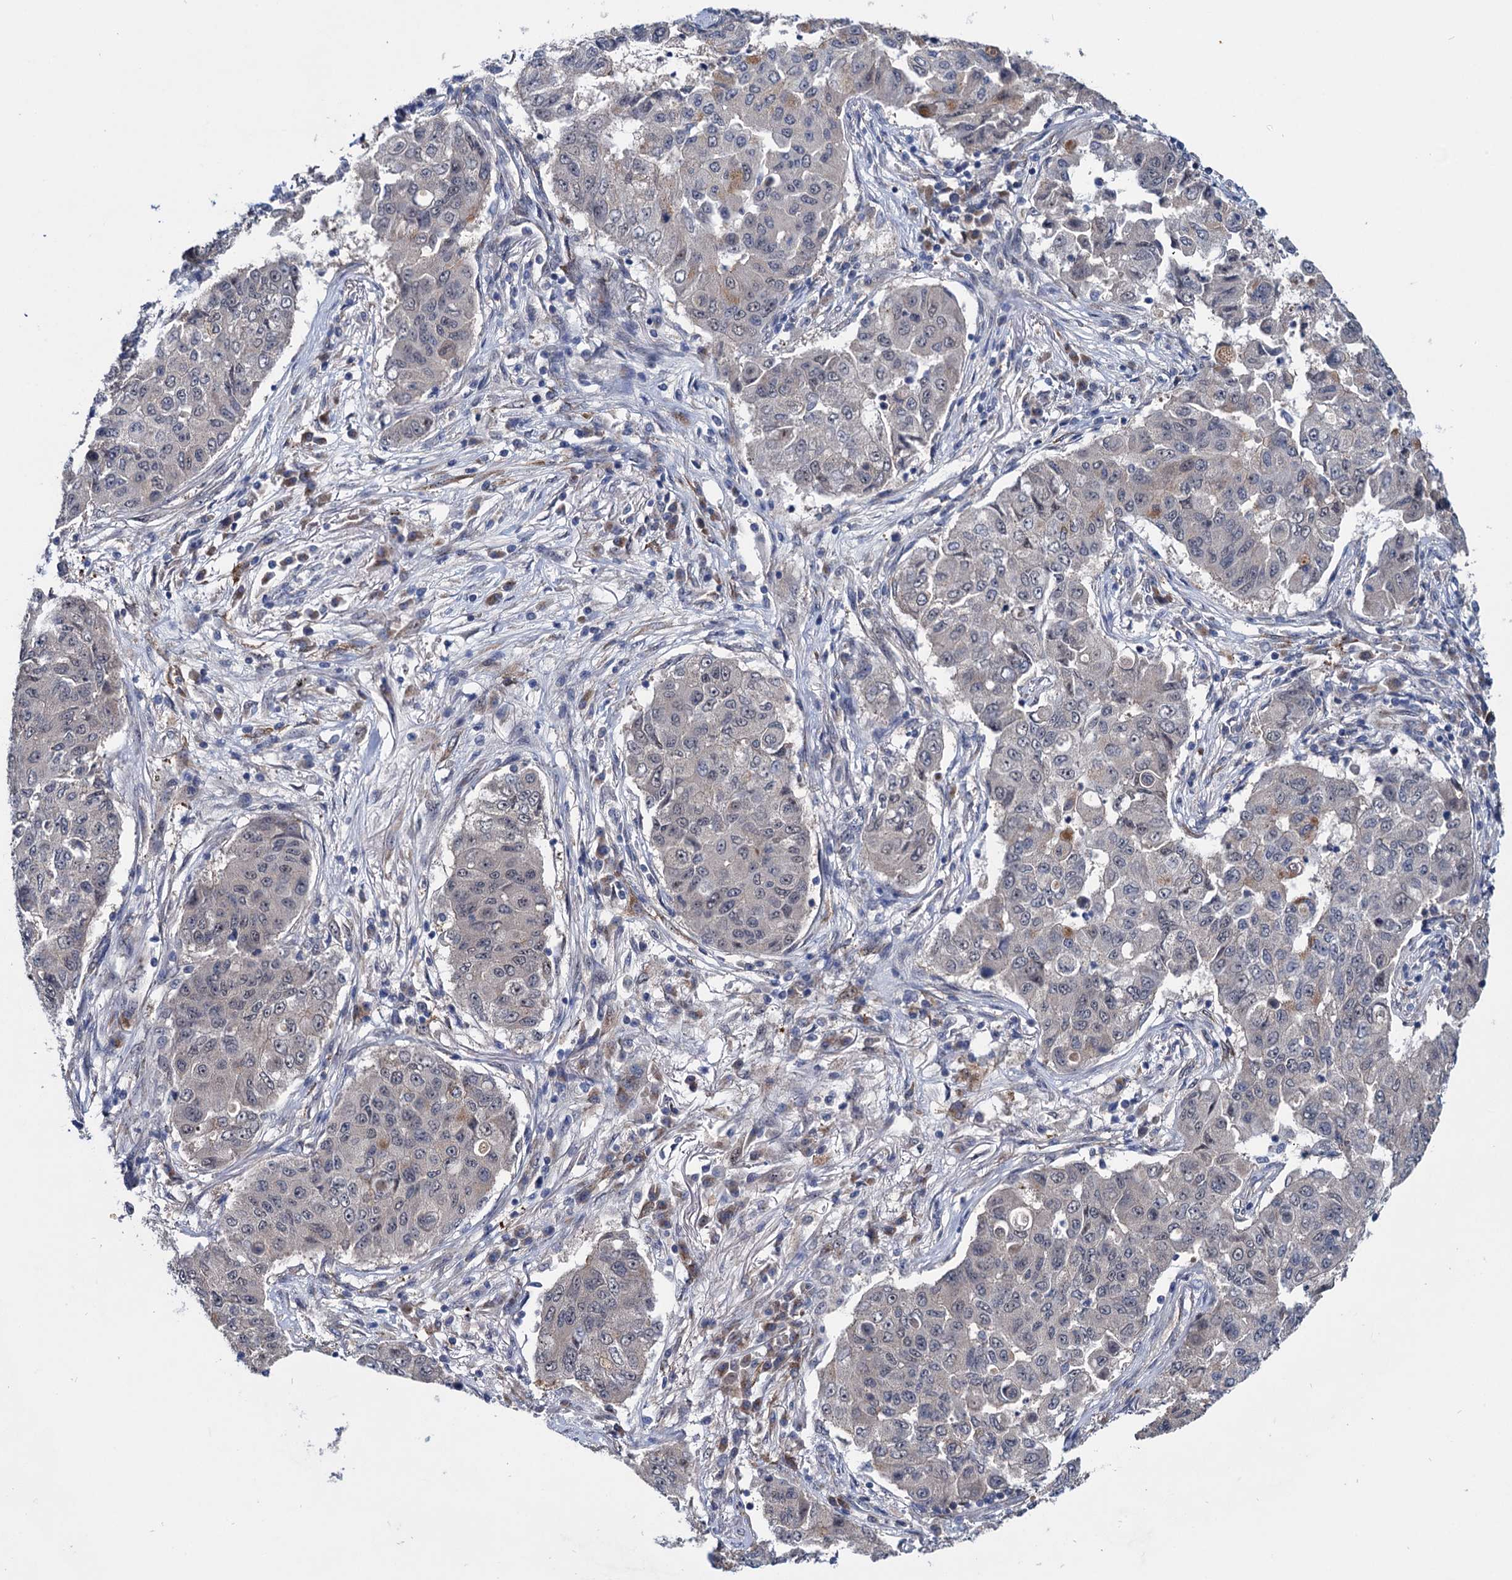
{"staining": {"intensity": "weak", "quantity": "<25%", "location": "cytoplasmic/membranous"}, "tissue": "lung cancer", "cell_type": "Tumor cells", "image_type": "cancer", "snomed": [{"axis": "morphology", "description": "Squamous cell carcinoma, NOS"}, {"axis": "topography", "description": "Lung"}], "caption": "An immunohistochemistry (IHC) micrograph of lung cancer (squamous cell carcinoma) is shown. There is no staining in tumor cells of lung cancer (squamous cell carcinoma). (Immunohistochemistry (ihc), brightfield microscopy, high magnification).", "gene": "EYA4", "patient": {"sex": "male", "age": 74}}